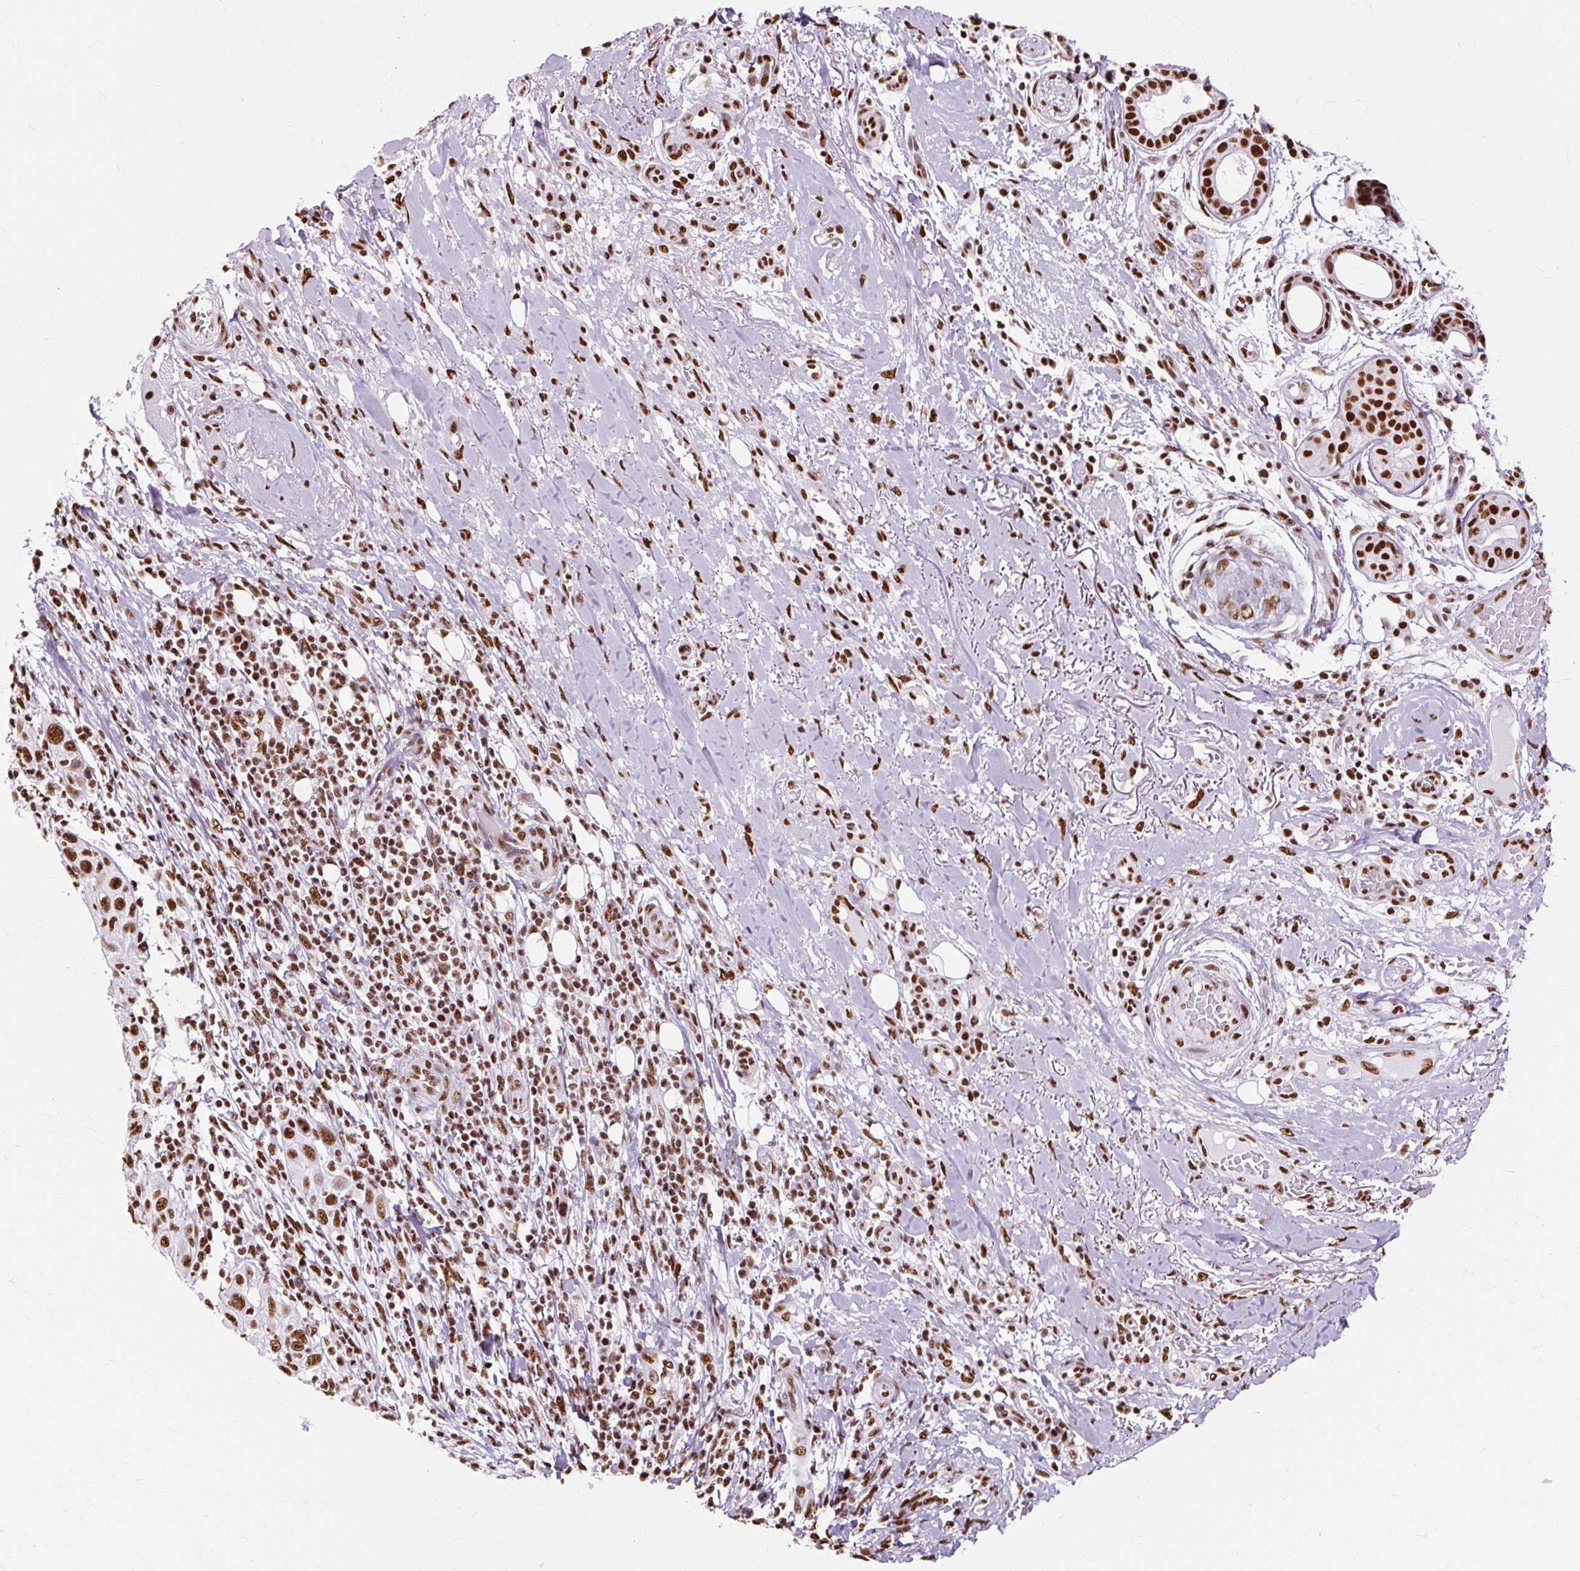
{"staining": {"intensity": "strong", "quantity": ">75%", "location": "nuclear"}, "tissue": "skin cancer", "cell_type": "Tumor cells", "image_type": "cancer", "snomed": [{"axis": "morphology", "description": "Squamous cell carcinoma, NOS"}, {"axis": "topography", "description": "Skin"}], "caption": "High-magnification brightfield microscopy of skin cancer (squamous cell carcinoma) stained with DAB (3,3'-diaminobenzidine) (brown) and counterstained with hematoxylin (blue). tumor cells exhibit strong nuclear positivity is identified in approximately>75% of cells.", "gene": "XRCC6", "patient": {"sex": "female", "age": 88}}